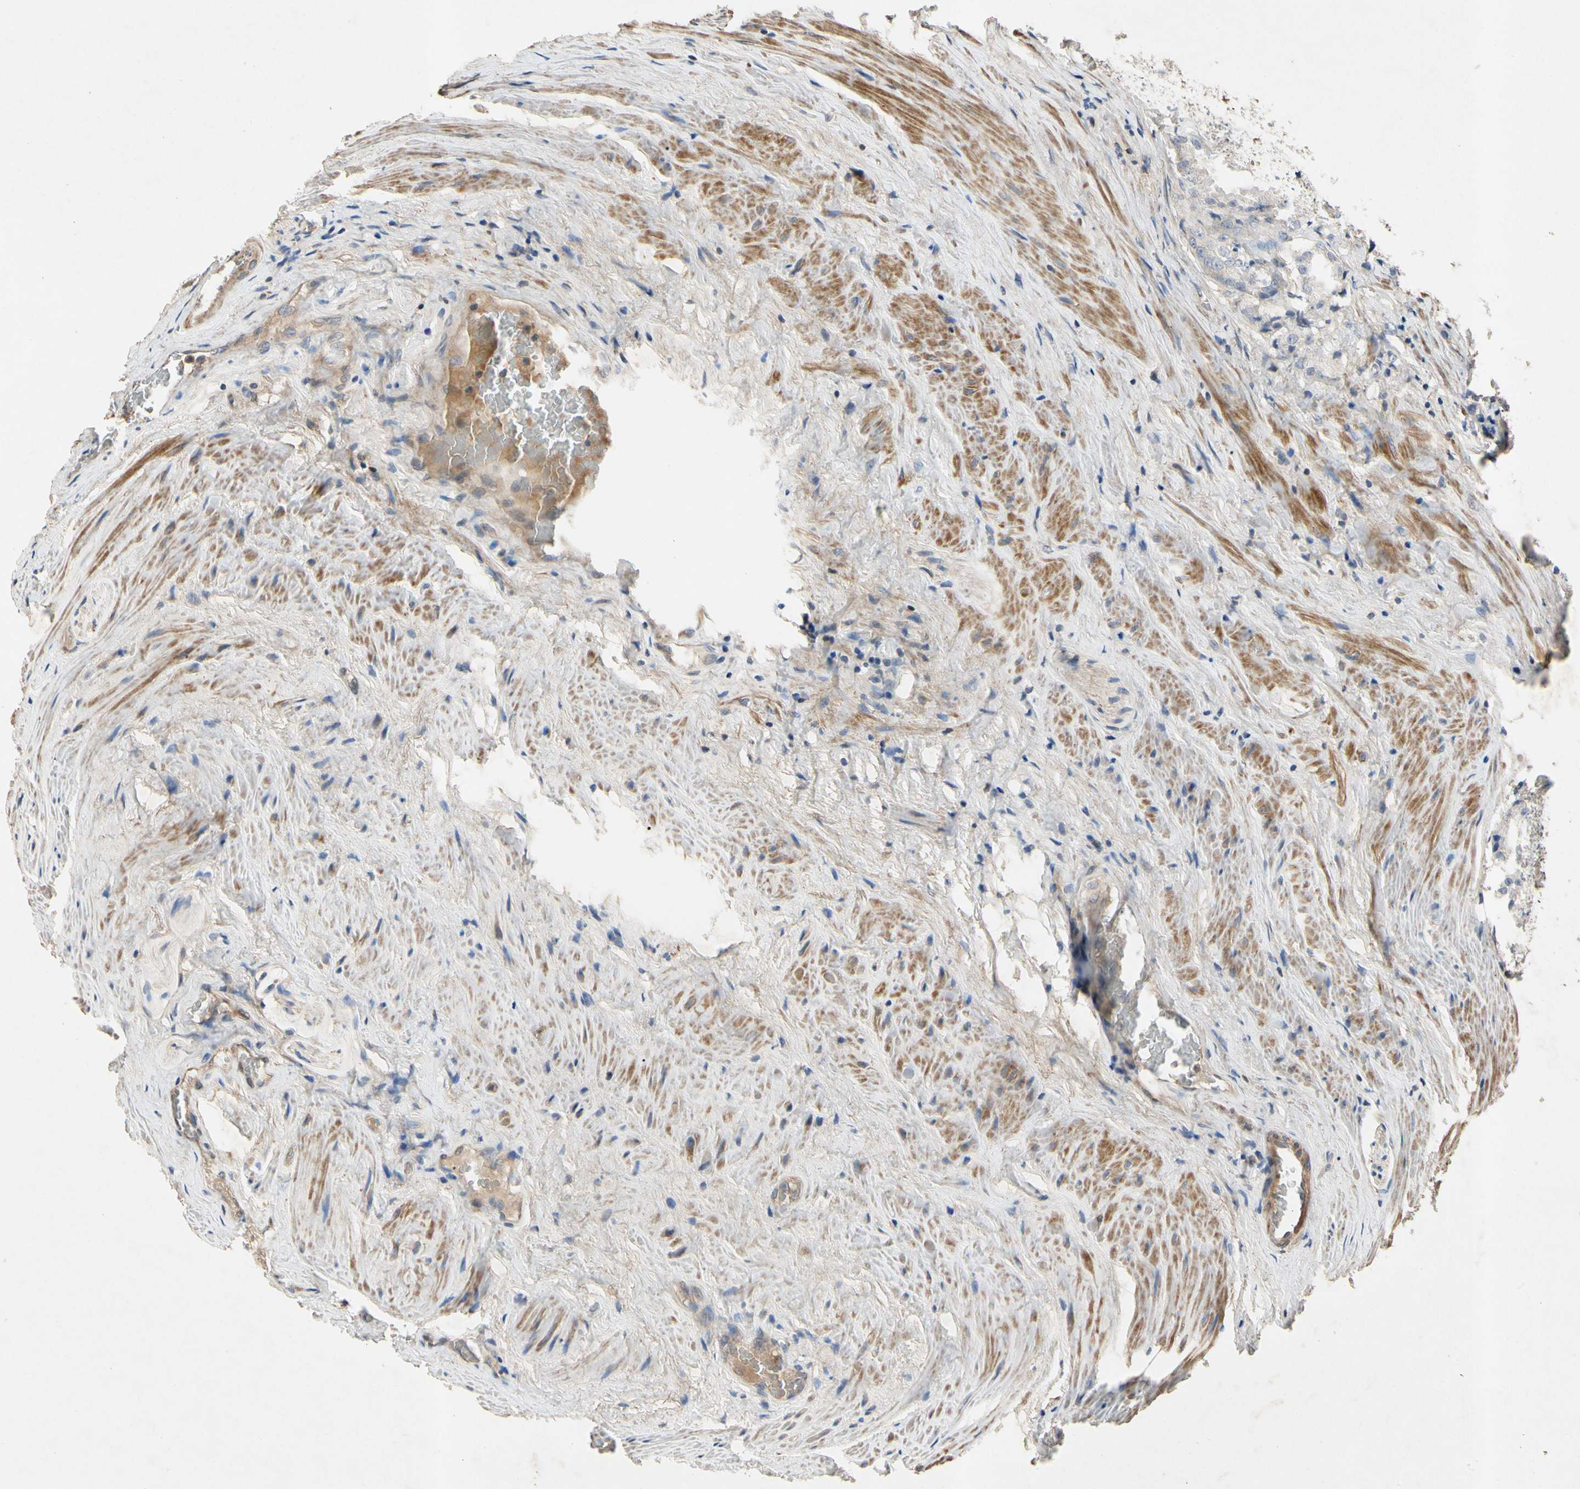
{"staining": {"intensity": "negative", "quantity": "none", "location": "none"}, "tissue": "prostate cancer", "cell_type": "Tumor cells", "image_type": "cancer", "snomed": [{"axis": "morphology", "description": "Adenocarcinoma, High grade"}, {"axis": "topography", "description": "Prostate"}], "caption": "The histopathology image reveals no staining of tumor cells in prostate cancer. (DAB (3,3'-diaminobenzidine) immunohistochemistry (IHC) visualized using brightfield microscopy, high magnification).", "gene": "CRTAC1", "patient": {"sex": "male", "age": 73}}